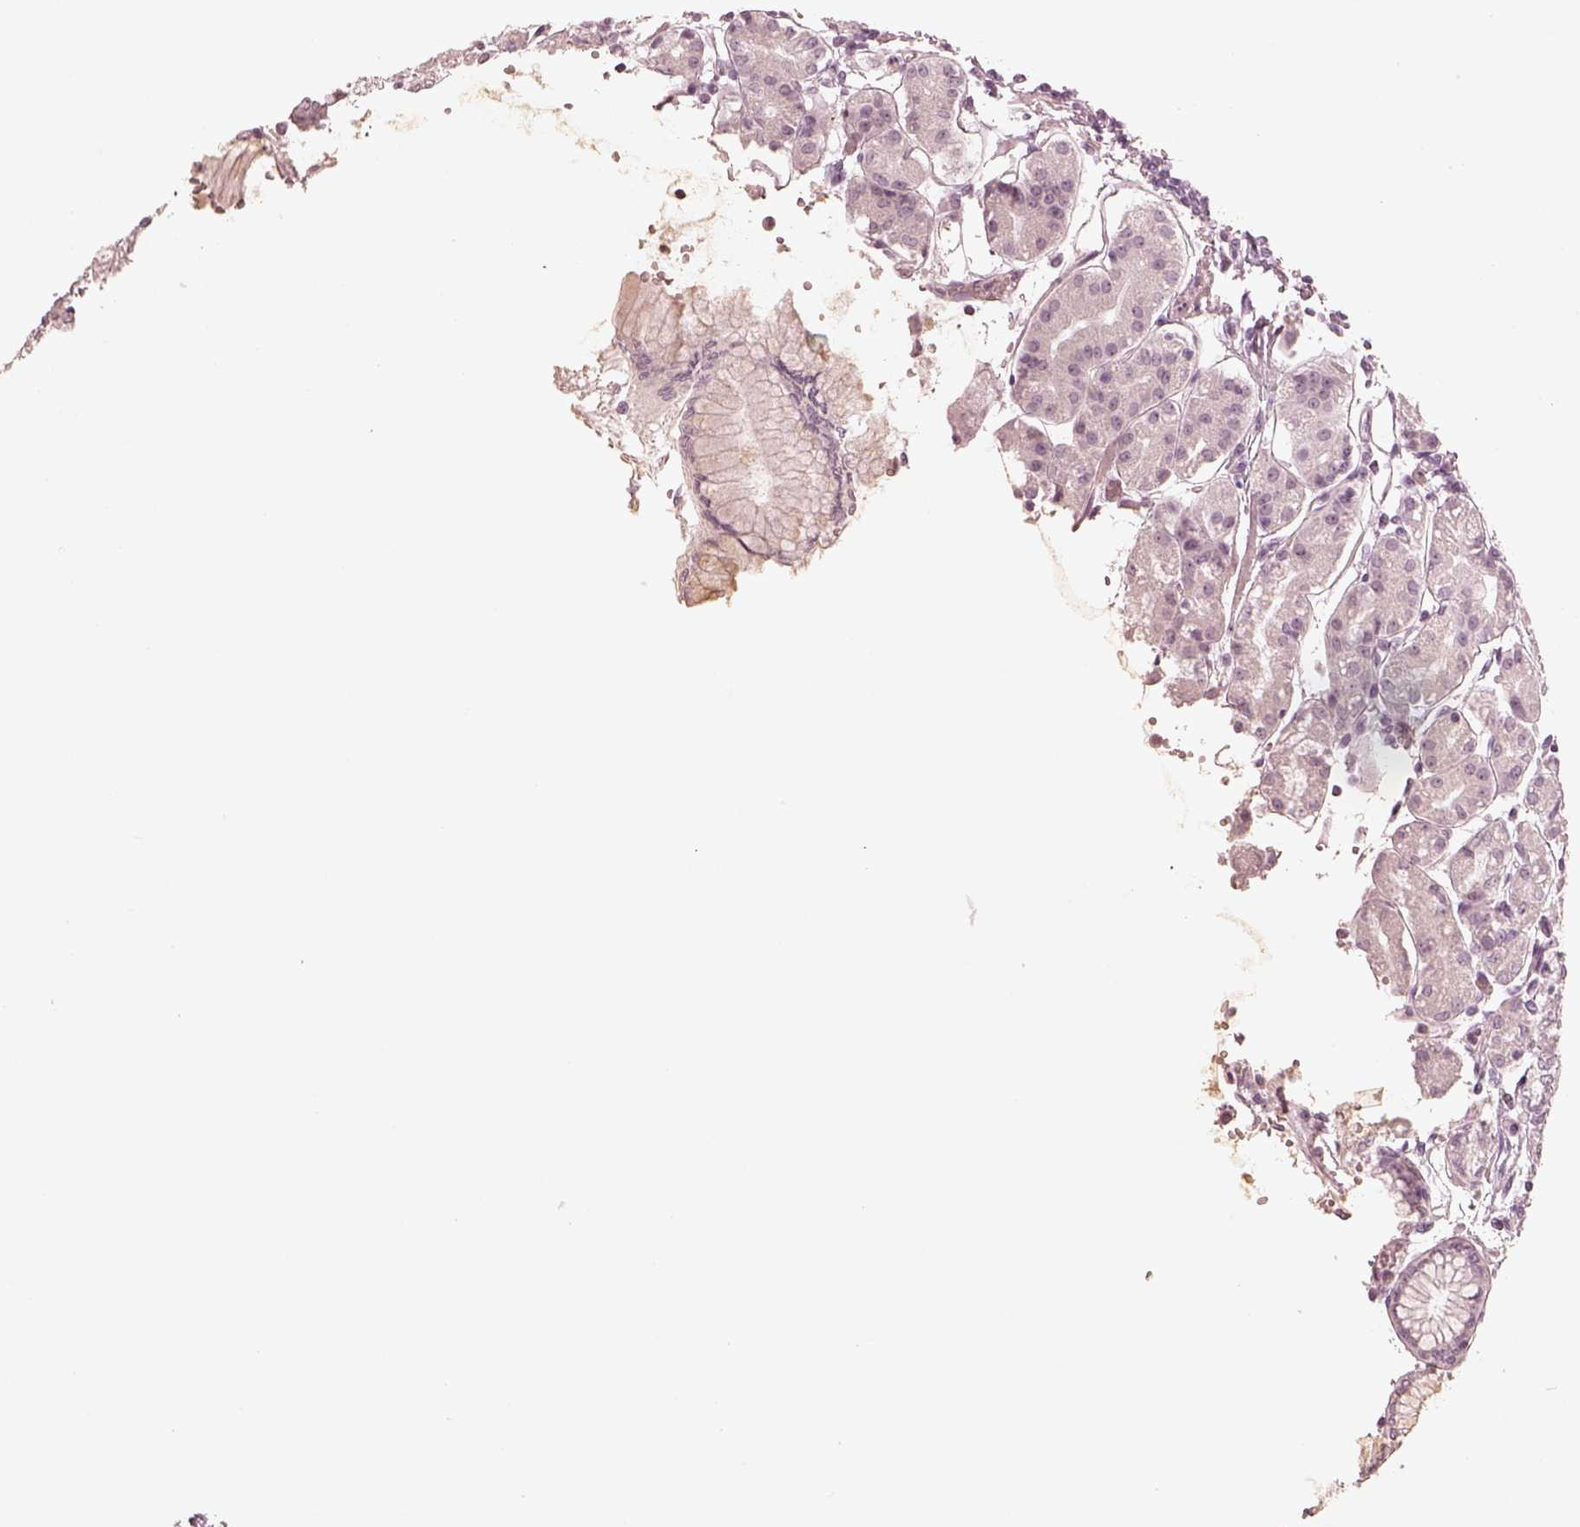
{"staining": {"intensity": "negative", "quantity": "none", "location": "none"}, "tissue": "stomach", "cell_type": "Glandular cells", "image_type": "normal", "snomed": [{"axis": "morphology", "description": "Normal tissue, NOS"}, {"axis": "topography", "description": "Skeletal muscle"}, {"axis": "topography", "description": "Stomach"}], "caption": "IHC photomicrograph of unremarkable stomach: stomach stained with DAB (3,3'-diaminobenzidine) exhibits no significant protein expression in glandular cells.", "gene": "CALR3", "patient": {"sex": "female", "age": 57}}